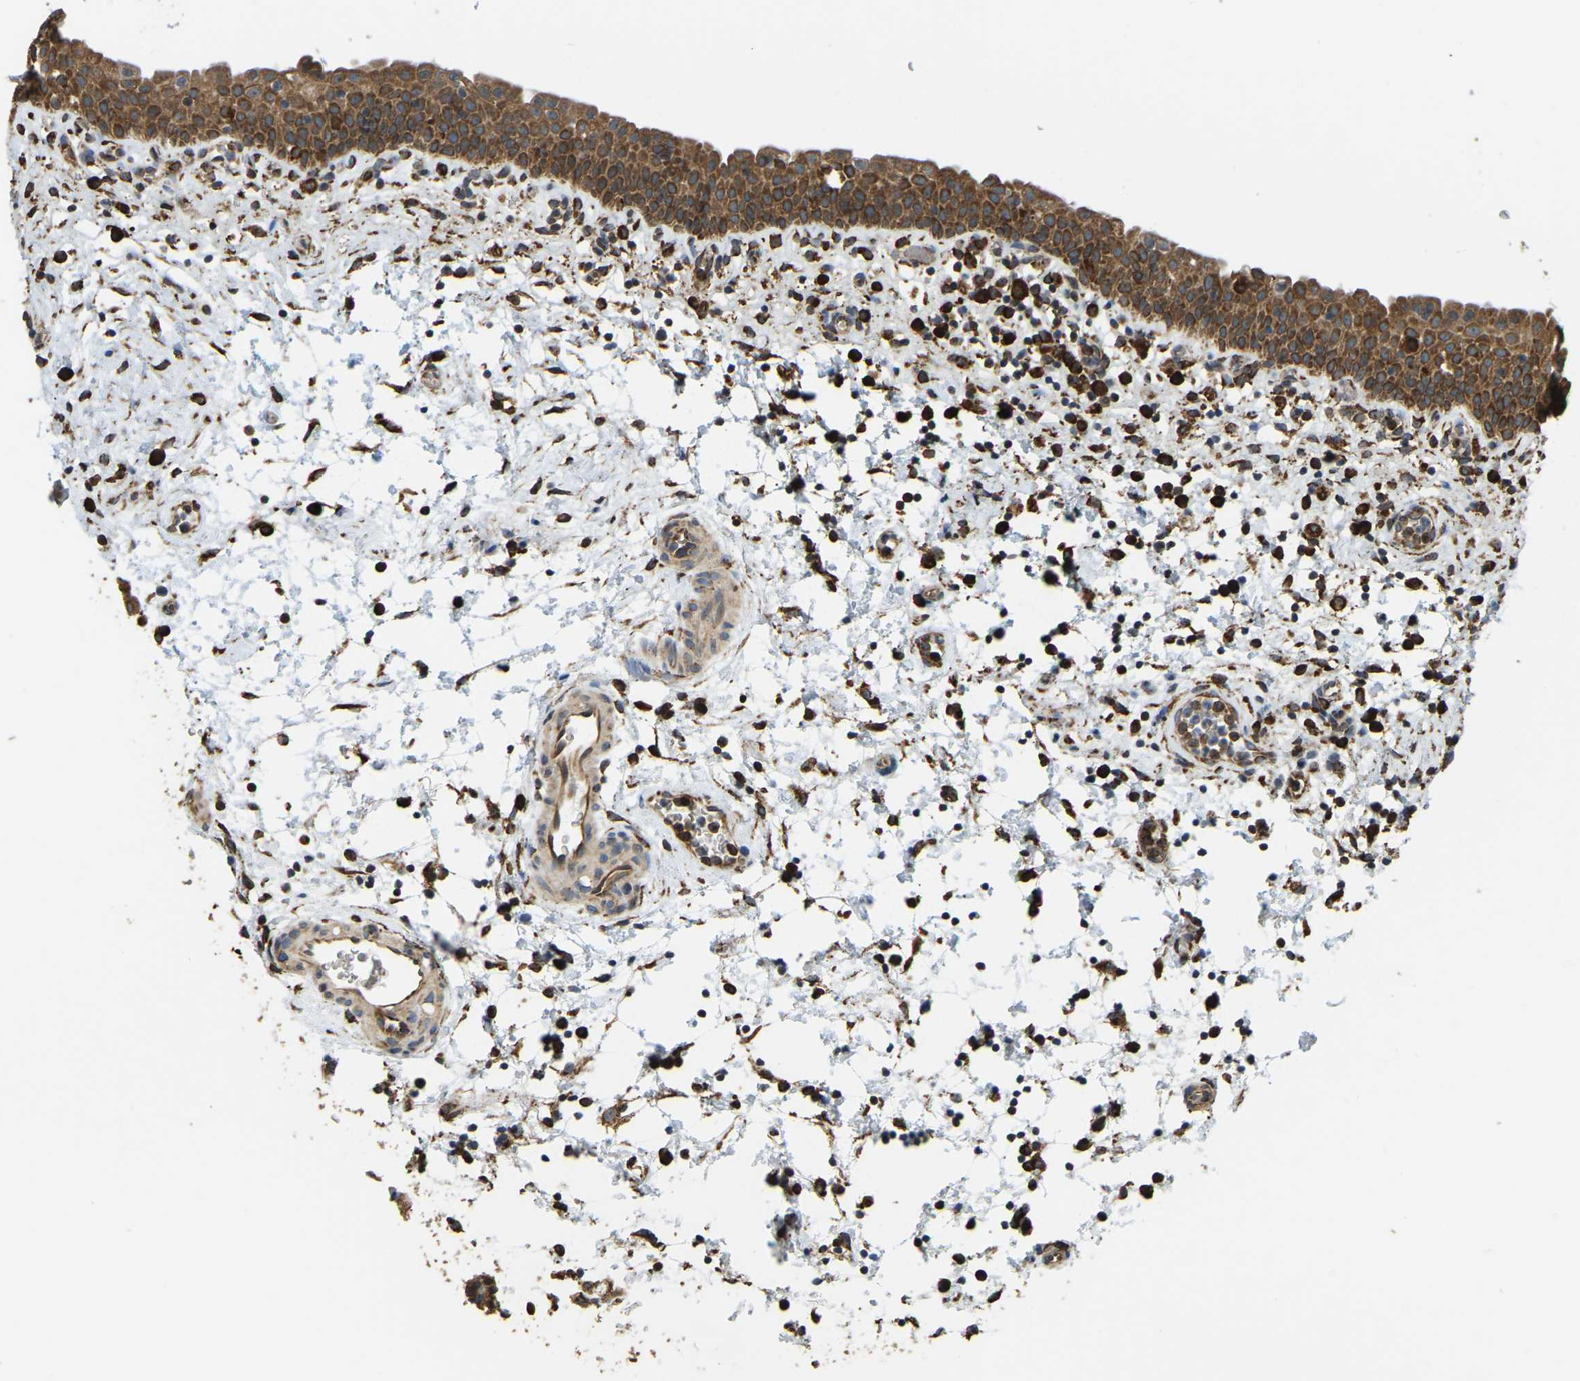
{"staining": {"intensity": "moderate", "quantity": ">75%", "location": "cytoplasmic/membranous"}, "tissue": "urinary bladder", "cell_type": "Urothelial cells", "image_type": "normal", "snomed": [{"axis": "morphology", "description": "Normal tissue, NOS"}, {"axis": "topography", "description": "Urinary bladder"}], "caption": "Moderate cytoplasmic/membranous staining for a protein is identified in about >75% of urothelial cells of unremarkable urinary bladder using immunohistochemistry.", "gene": "RNF115", "patient": {"sex": "male", "age": 37}}